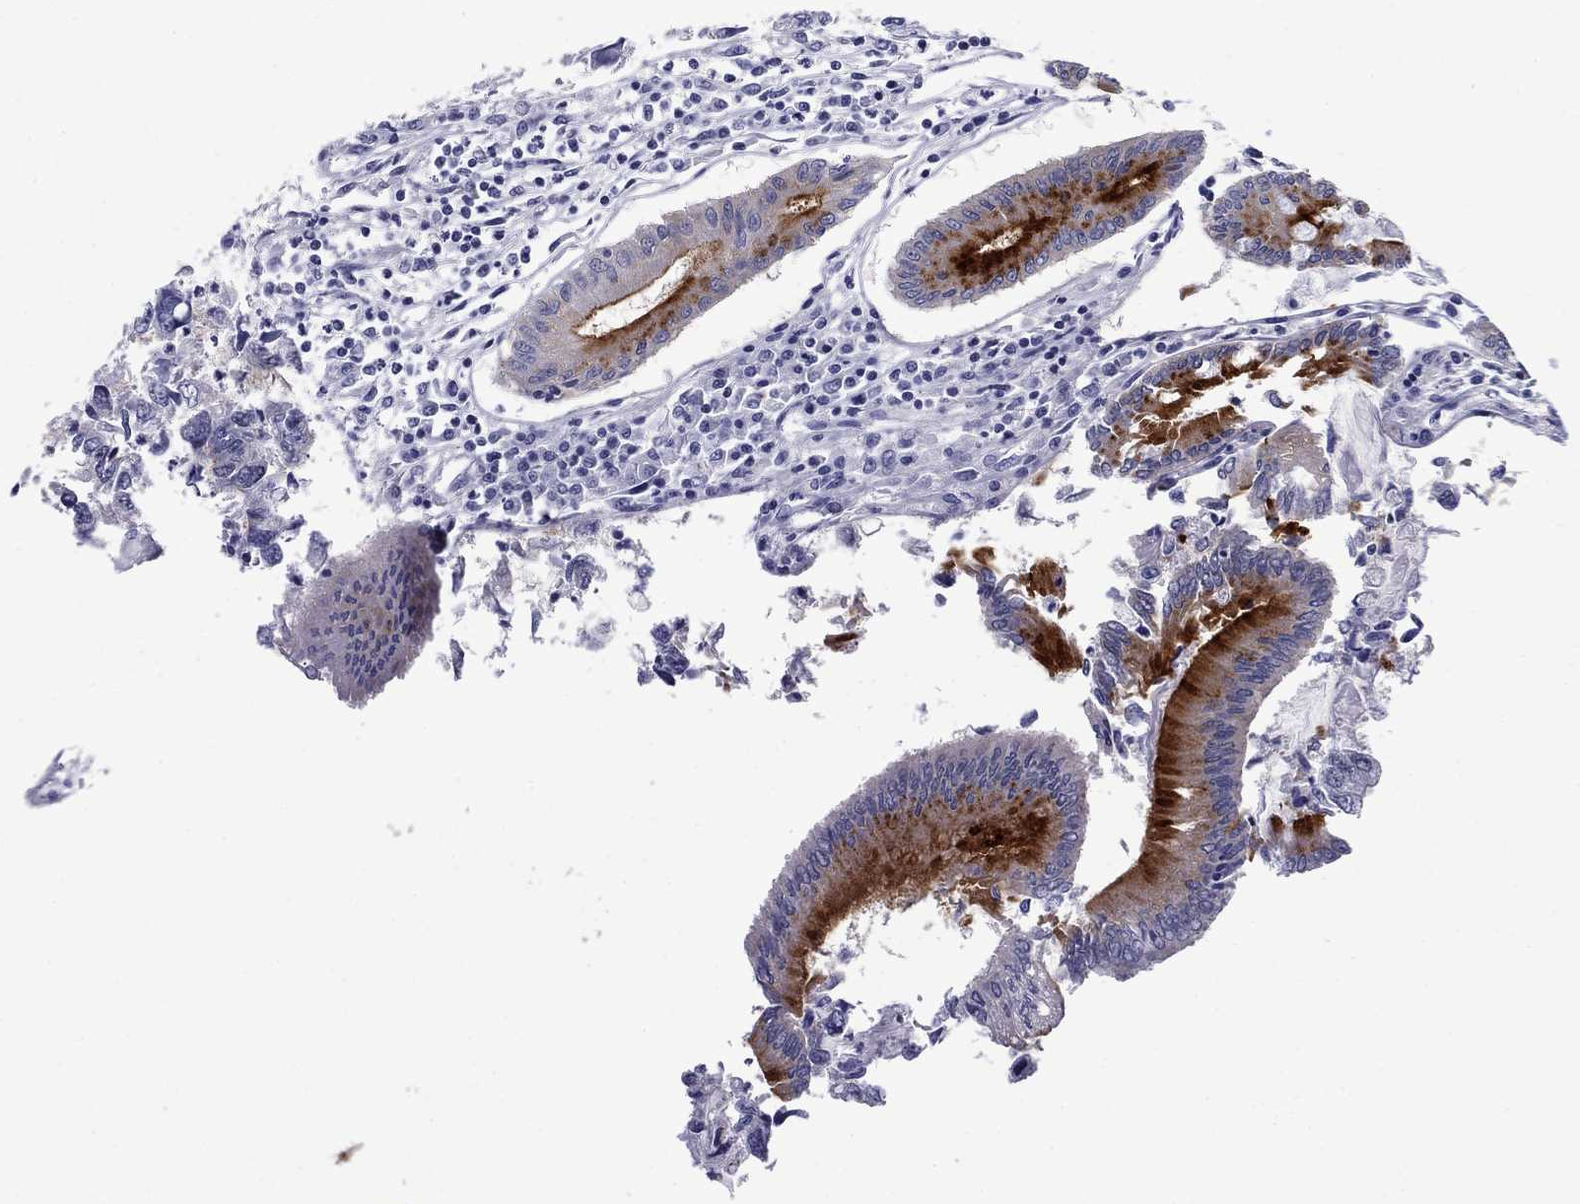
{"staining": {"intensity": "strong", "quantity": "25%-75%", "location": "cytoplasmic/membranous"}, "tissue": "colorectal cancer", "cell_type": "Tumor cells", "image_type": "cancer", "snomed": [{"axis": "morphology", "description": "Adenocarcinoma, NOS"}, {"axis": "topography", "description": "Colon"}], "caption": "Colorectal adenocarcinoma stained for a protein reveals strong cytoplasmic/membranous positivity in tumor cells.", "gene": "C4orf19", "patient": {"sex": "female", "age": 65}}